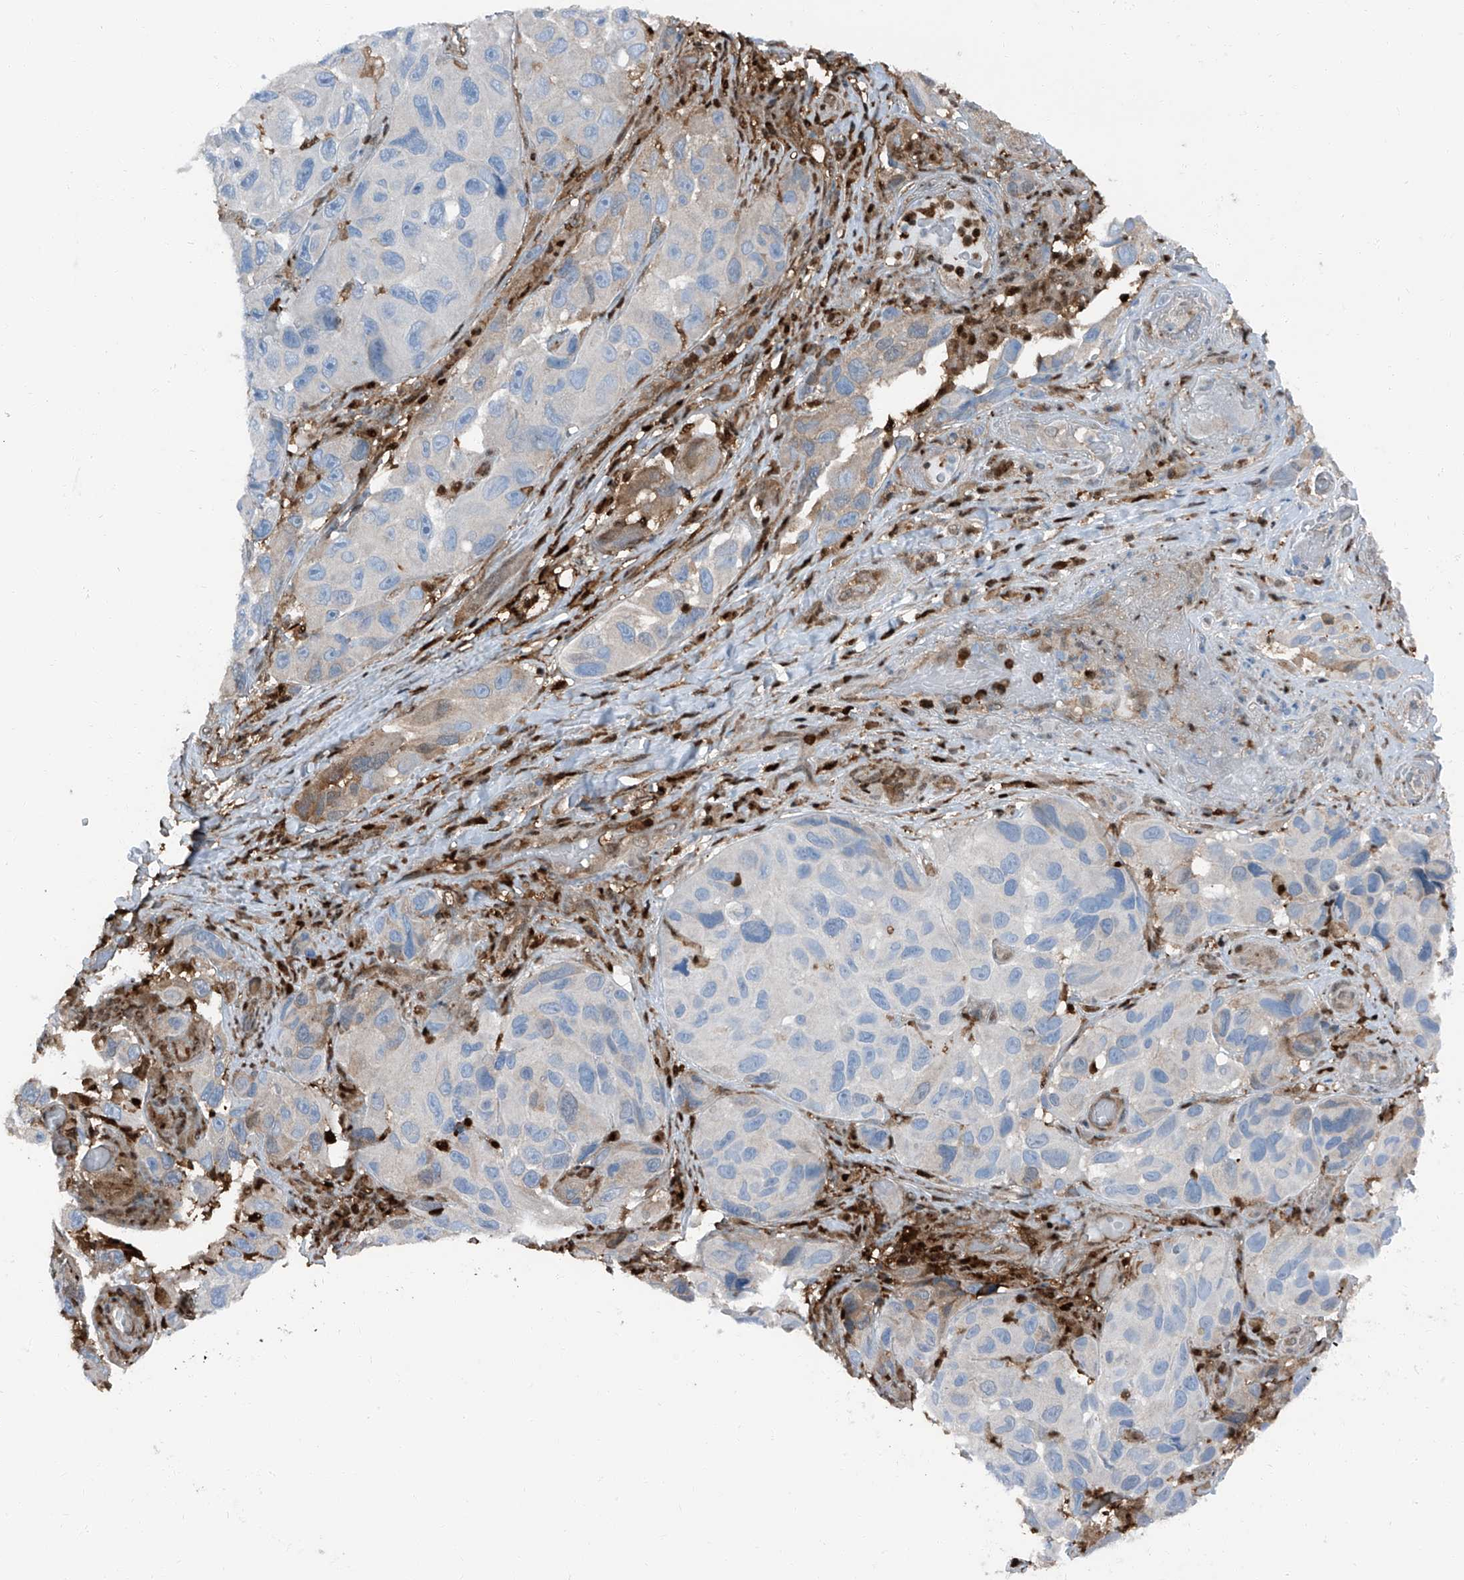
{"staining": {"intensity": "negative", "quantity": "none", "location": "none"}, "tissue": "melanoma", "cell_type": "Tumor cells", "image_type": "cancer", "snomed": [{"axis": "morphology", "description": "Malignant melanoma, NOS"}, {"axis": "topography", "description": "Skin"}], "caption": "Tumor cells are negative for brown protein staining in melanoma.", "gene": "PSMB10", "patient": {"sex": "female", "age": 73}}